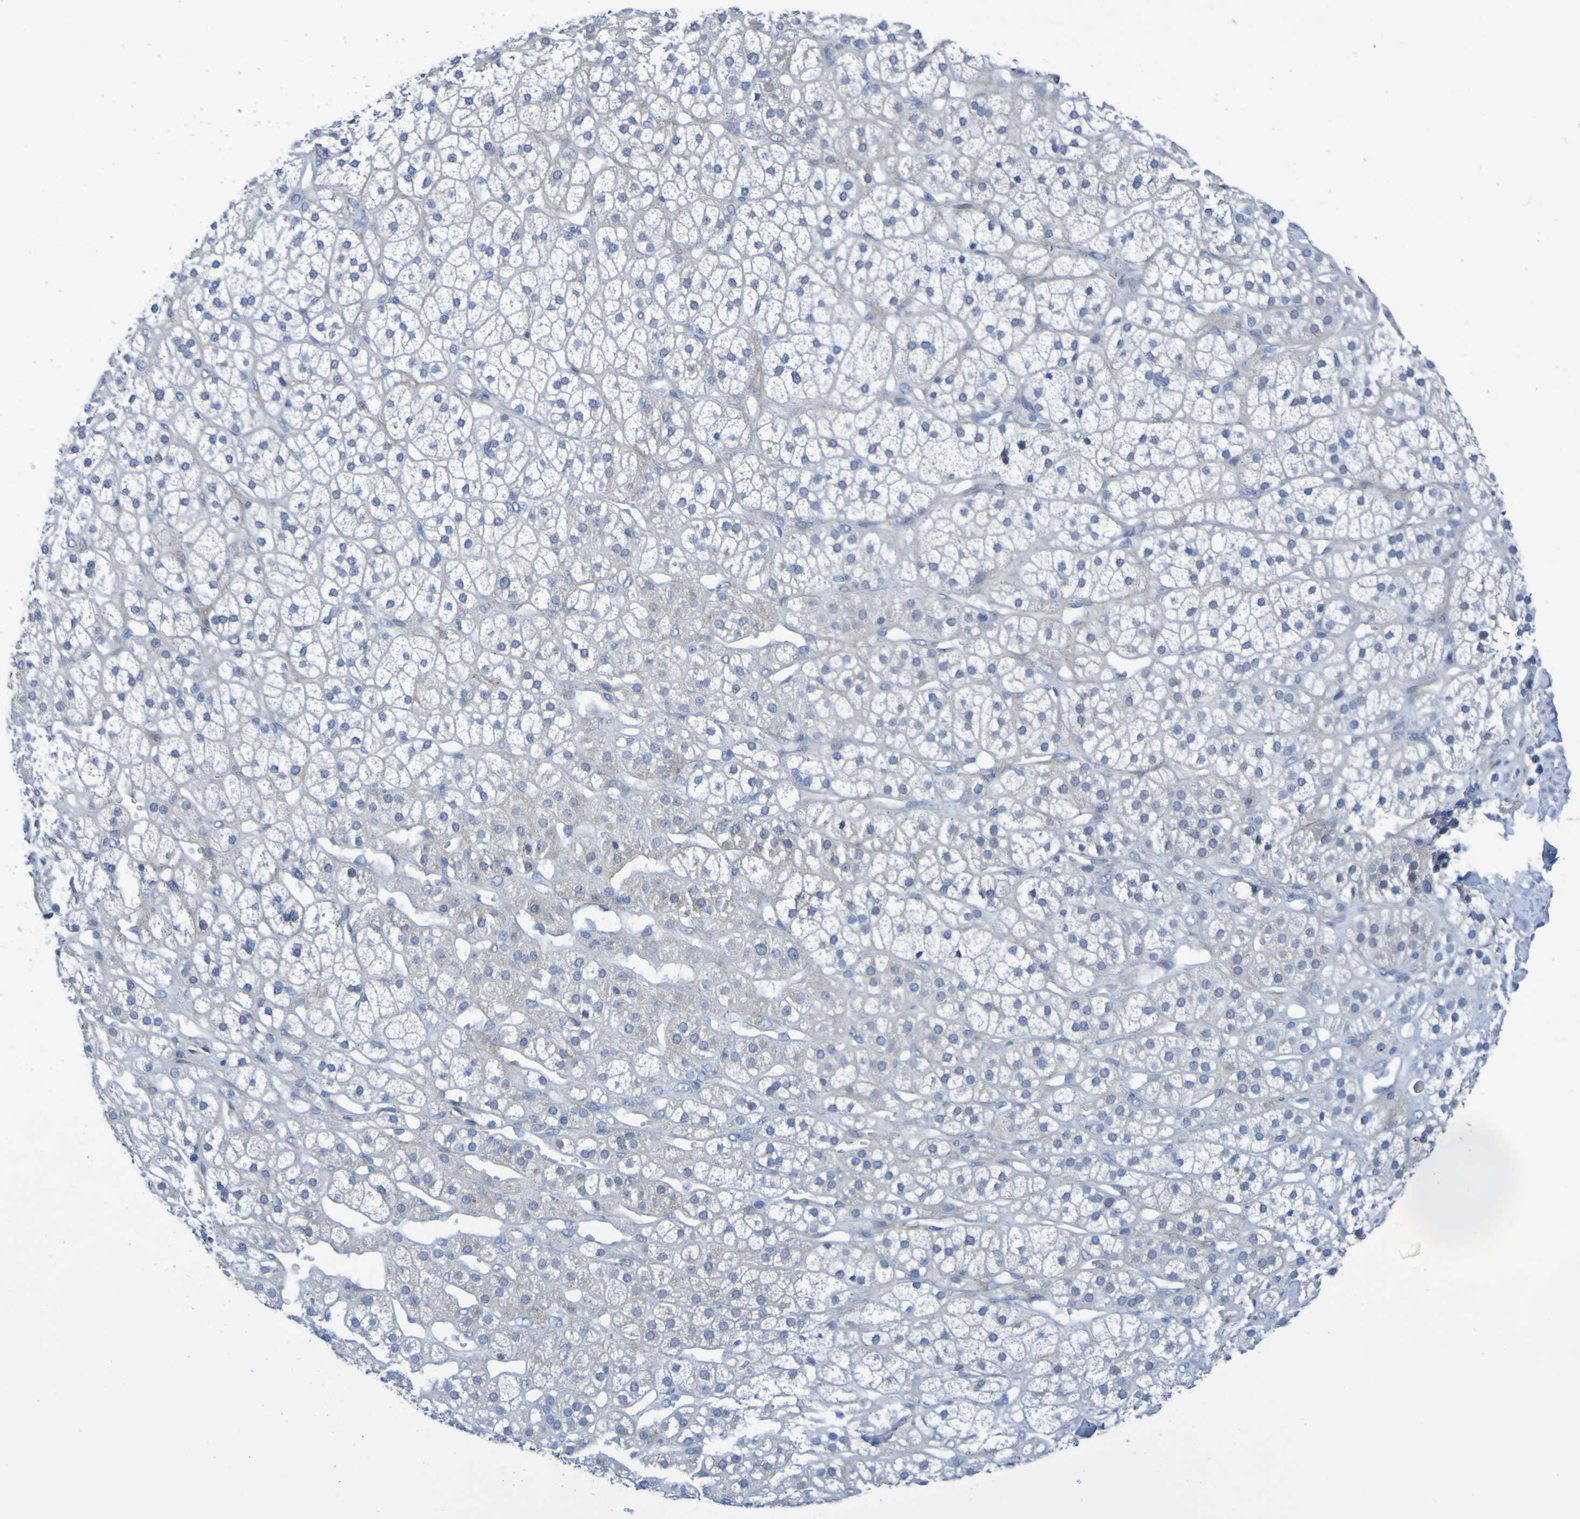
{"staining": {"intensity": "negative", "quantity": "none", "location": "none"}, "tissue": "adrenal gland", "cell_type": "Glandular cells", "image_type": "normal", "snomed": [{"axis": "morphology", "description": "Normal tissue, NOS"}, {"axis": "topography", "description": "Adrenal gland"}], "caption": "Glandular cells show no significant staining in unremarkable adrenal gland. (Brightfield microscopy of DAB (3,3'-diaminobenzidine) immunohistochemistry at high magnification).", "gene": "C11orf24", "patient": {"sex": "male", "age": 56}}